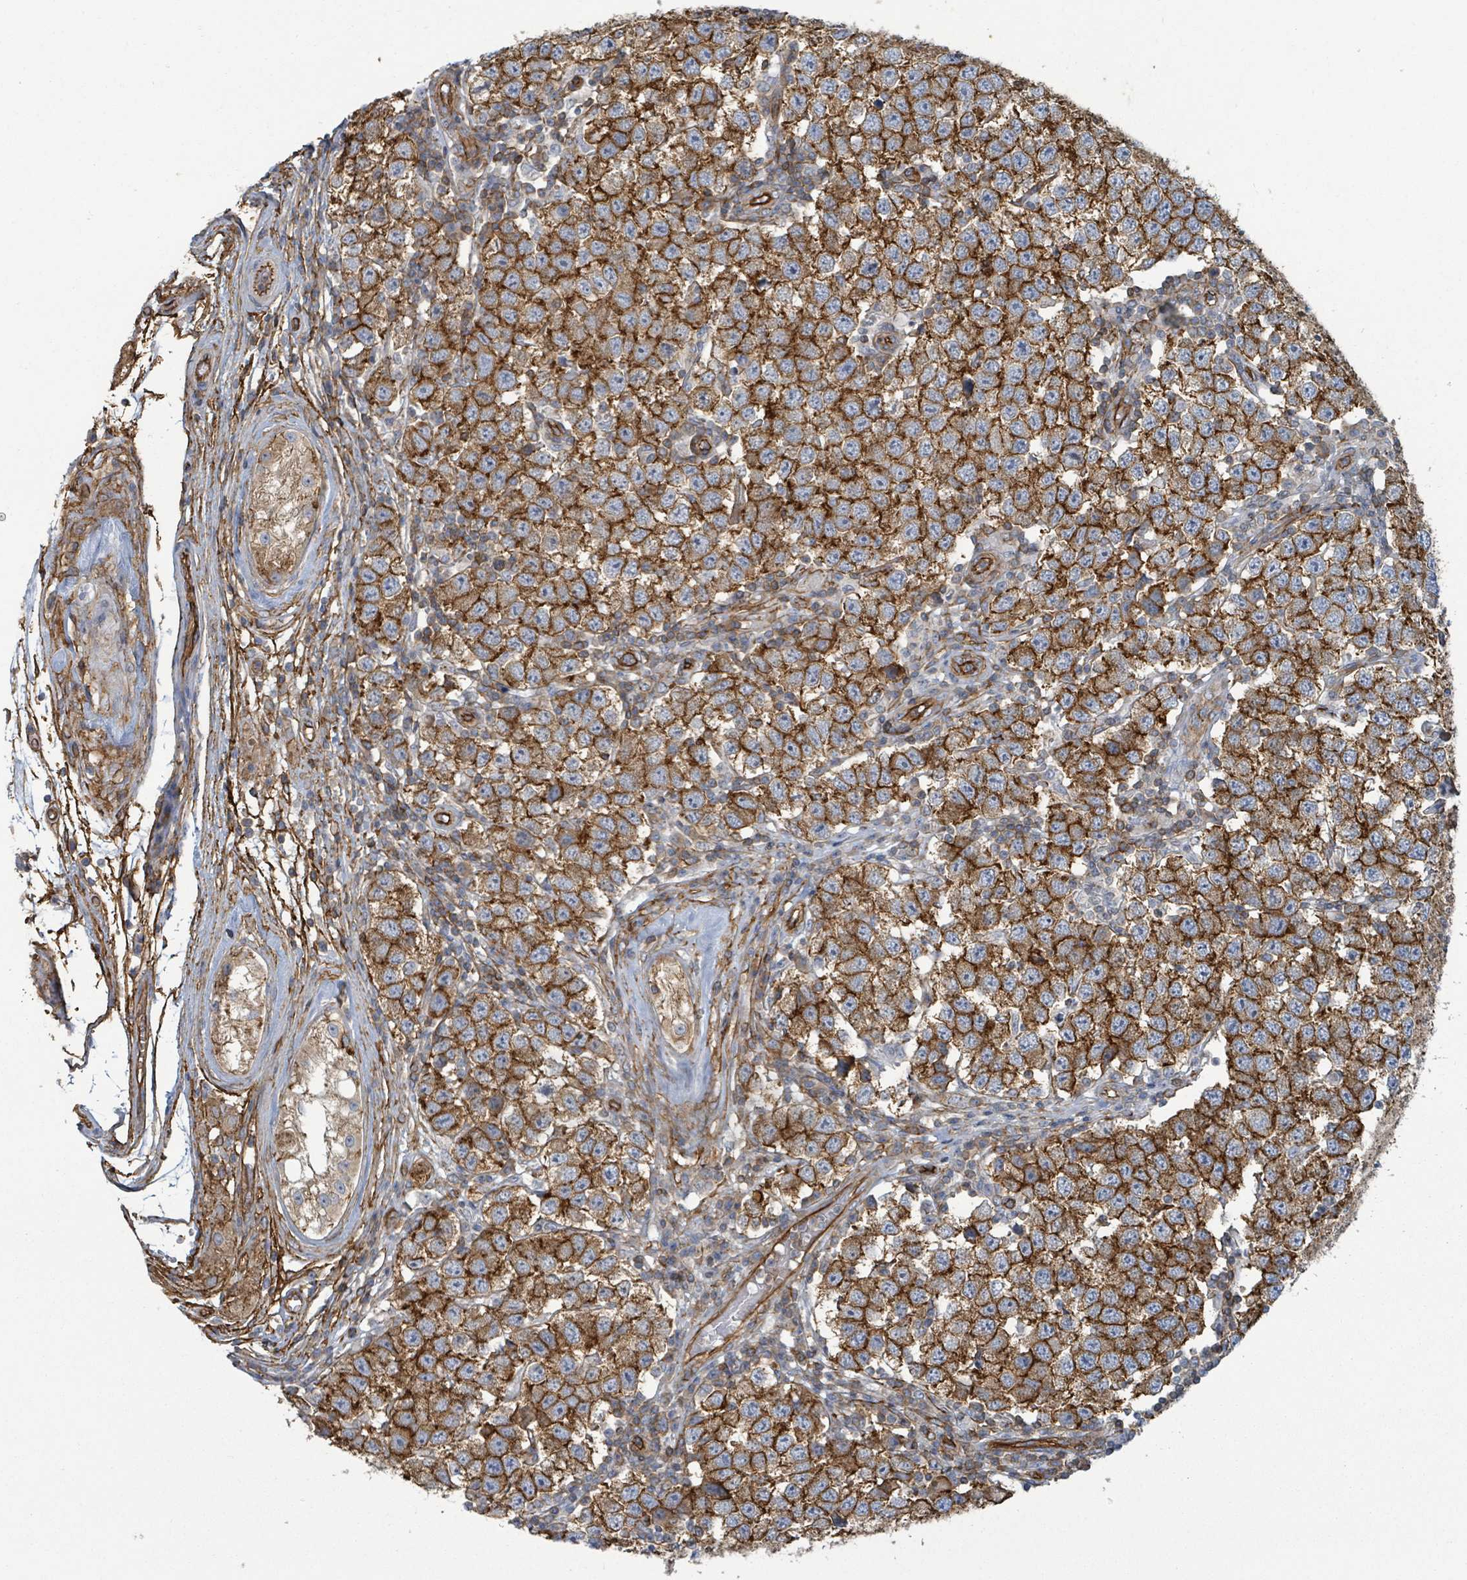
{"staining": {"intensity": "strong", "quantity": ">75%", "location": "cytoplasmic/membranous"}, "tissue": "testis cancer", "cell_type": "Tumor cells", "image_type": "cancer", "snomed": [{"axis": "morphology", "description": "Seminoma, NOS"}, {"axis": "topography", "description": "Testis"}], "caption": "The micrograph demonstrates immunohistochemical staining of seminoma (testis). There is strong cytoplasmic/membranous positivity is identified in about >75% of tumor cells.", "gene": "LDOC1", "patient": {"sex": "male", "age": 34}}